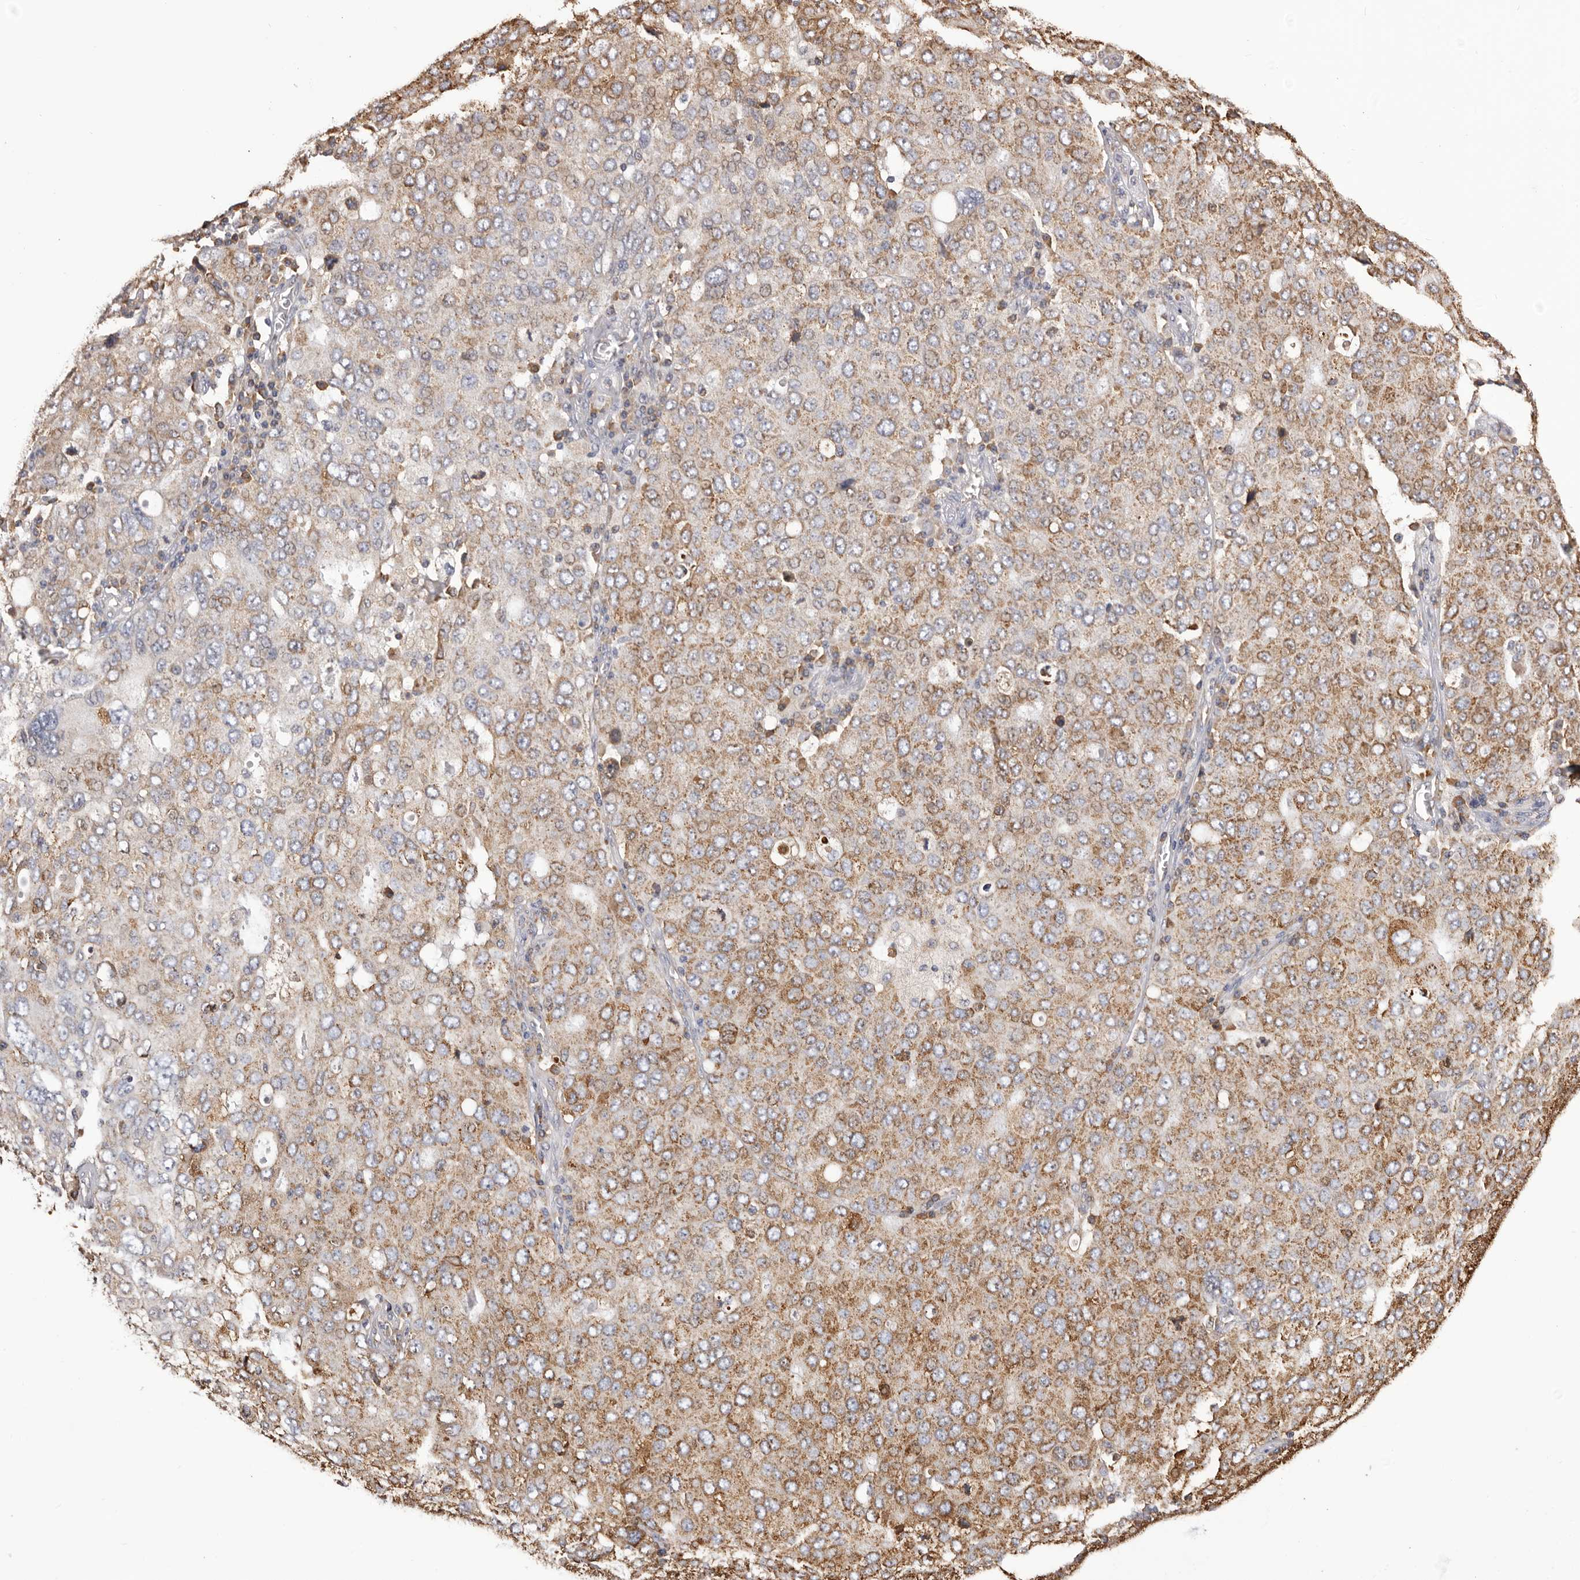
{"staining": {"intensity": "moderate", "quantity": "25%-75%", "location": "cytoplasmic/membranous"}, "tissue": "ovarian cancer", "cell_type": "Tumor cells", "image_type": "cancer", "snomed": [{"axis": "morphology", "description": "Carcinoma, endometroid"}, {"axis": "topography", "description": "Ovary"}], "caption": "Ovarian cancer (endometroid carcinoma) stained for a protein (brown) reveals moderate cytoplasmic/membranous positive positivity in approximately 25%-75% of tumor cells.", "gene": "QRSL1", "patient": {"sex": "female", "age": 62}}